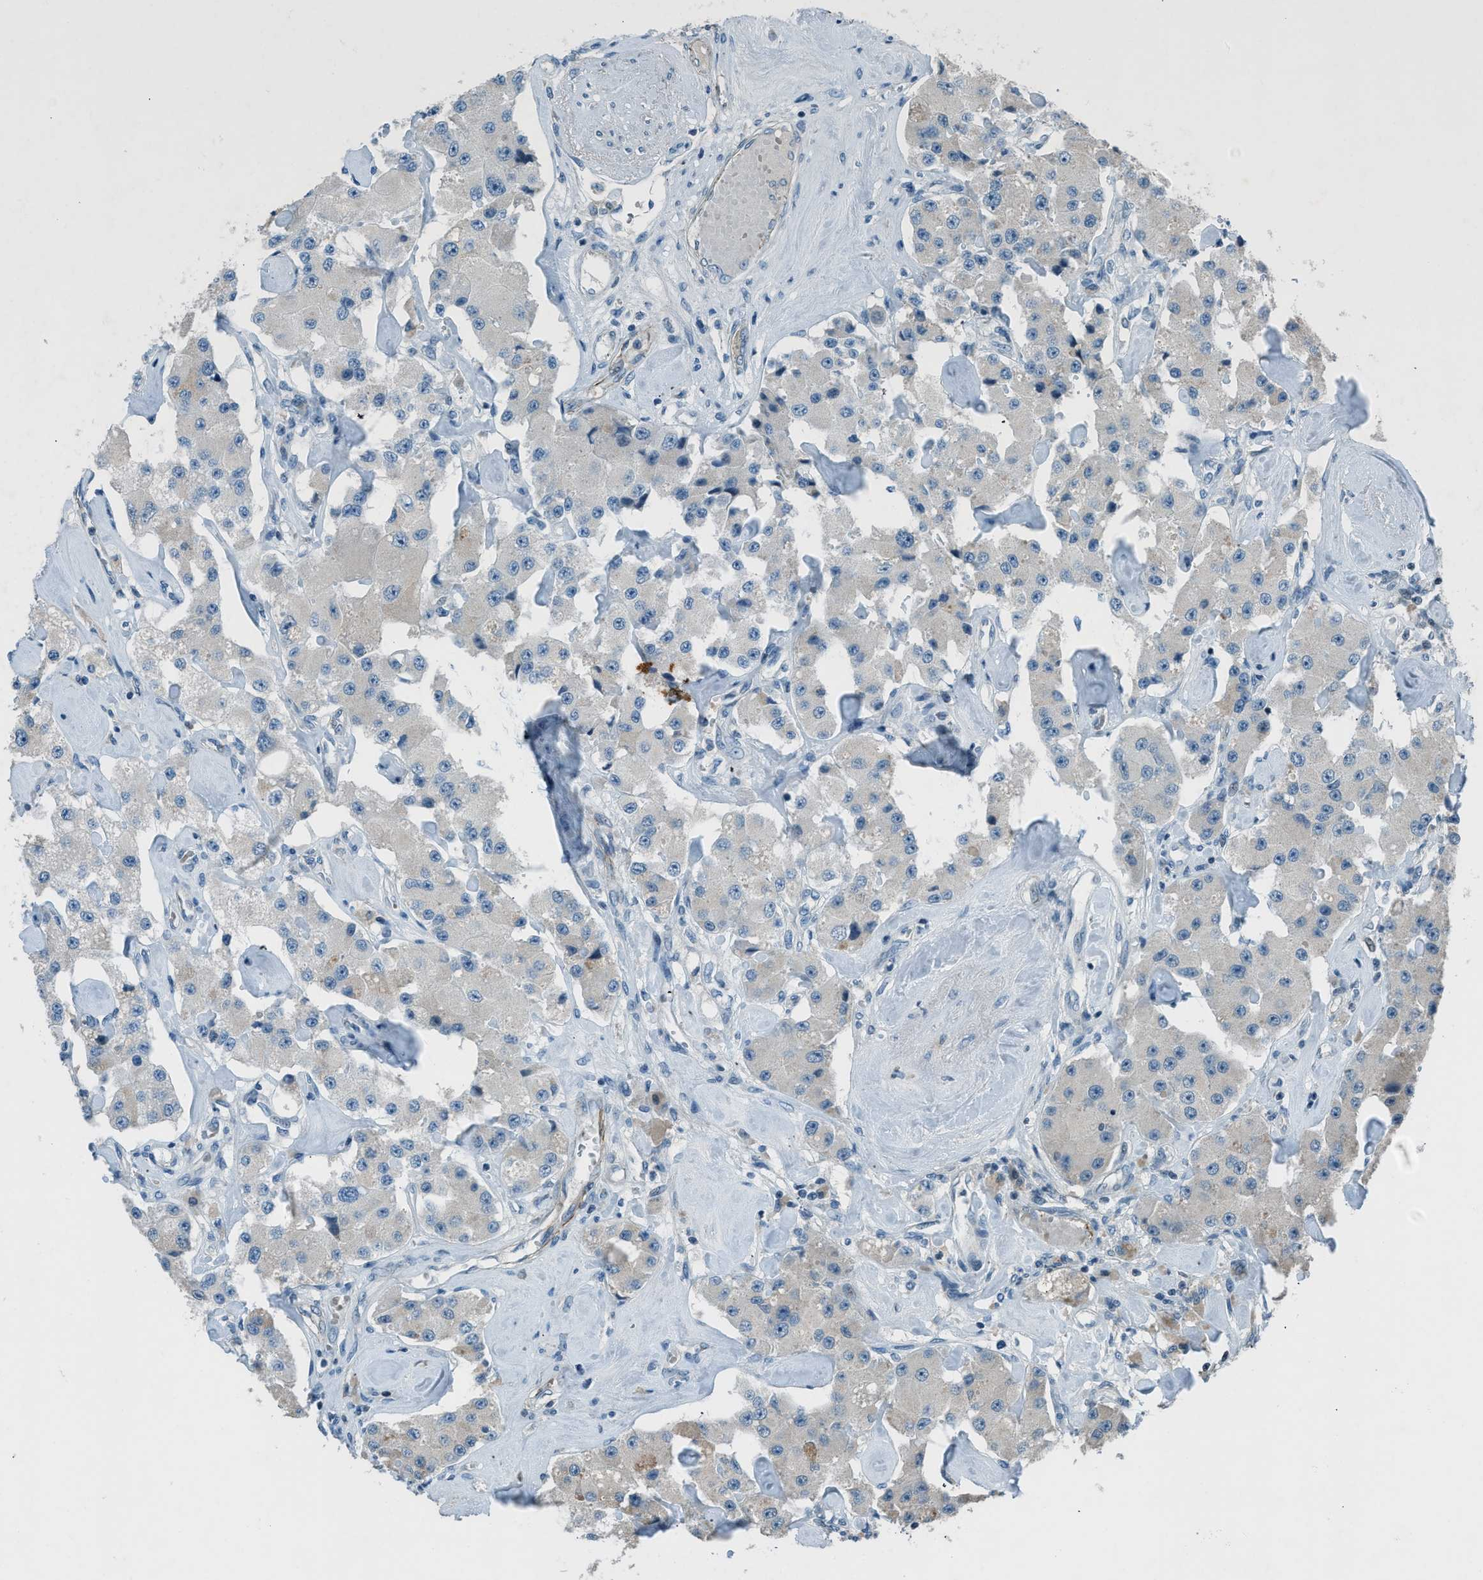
{"staining": {"intensity": "weak", "quantity": "<25%", "location": "cytoplasmic/membranous"}, "tissue": "carcinoid", "cell_type": "Tumor cells", "image_type": "cancer", "snomed": [{"axis": "morphology", "description": "Carcinoid, malignant, NOS"}, {"axis": "topography", "description": "Pancreas"}], "caption": "Image shows no protein staining in tumor cells of carcinoid (malignant) tissue.", "gene": "FBLN2", "patient": {"sex": "male", "age": 41}}